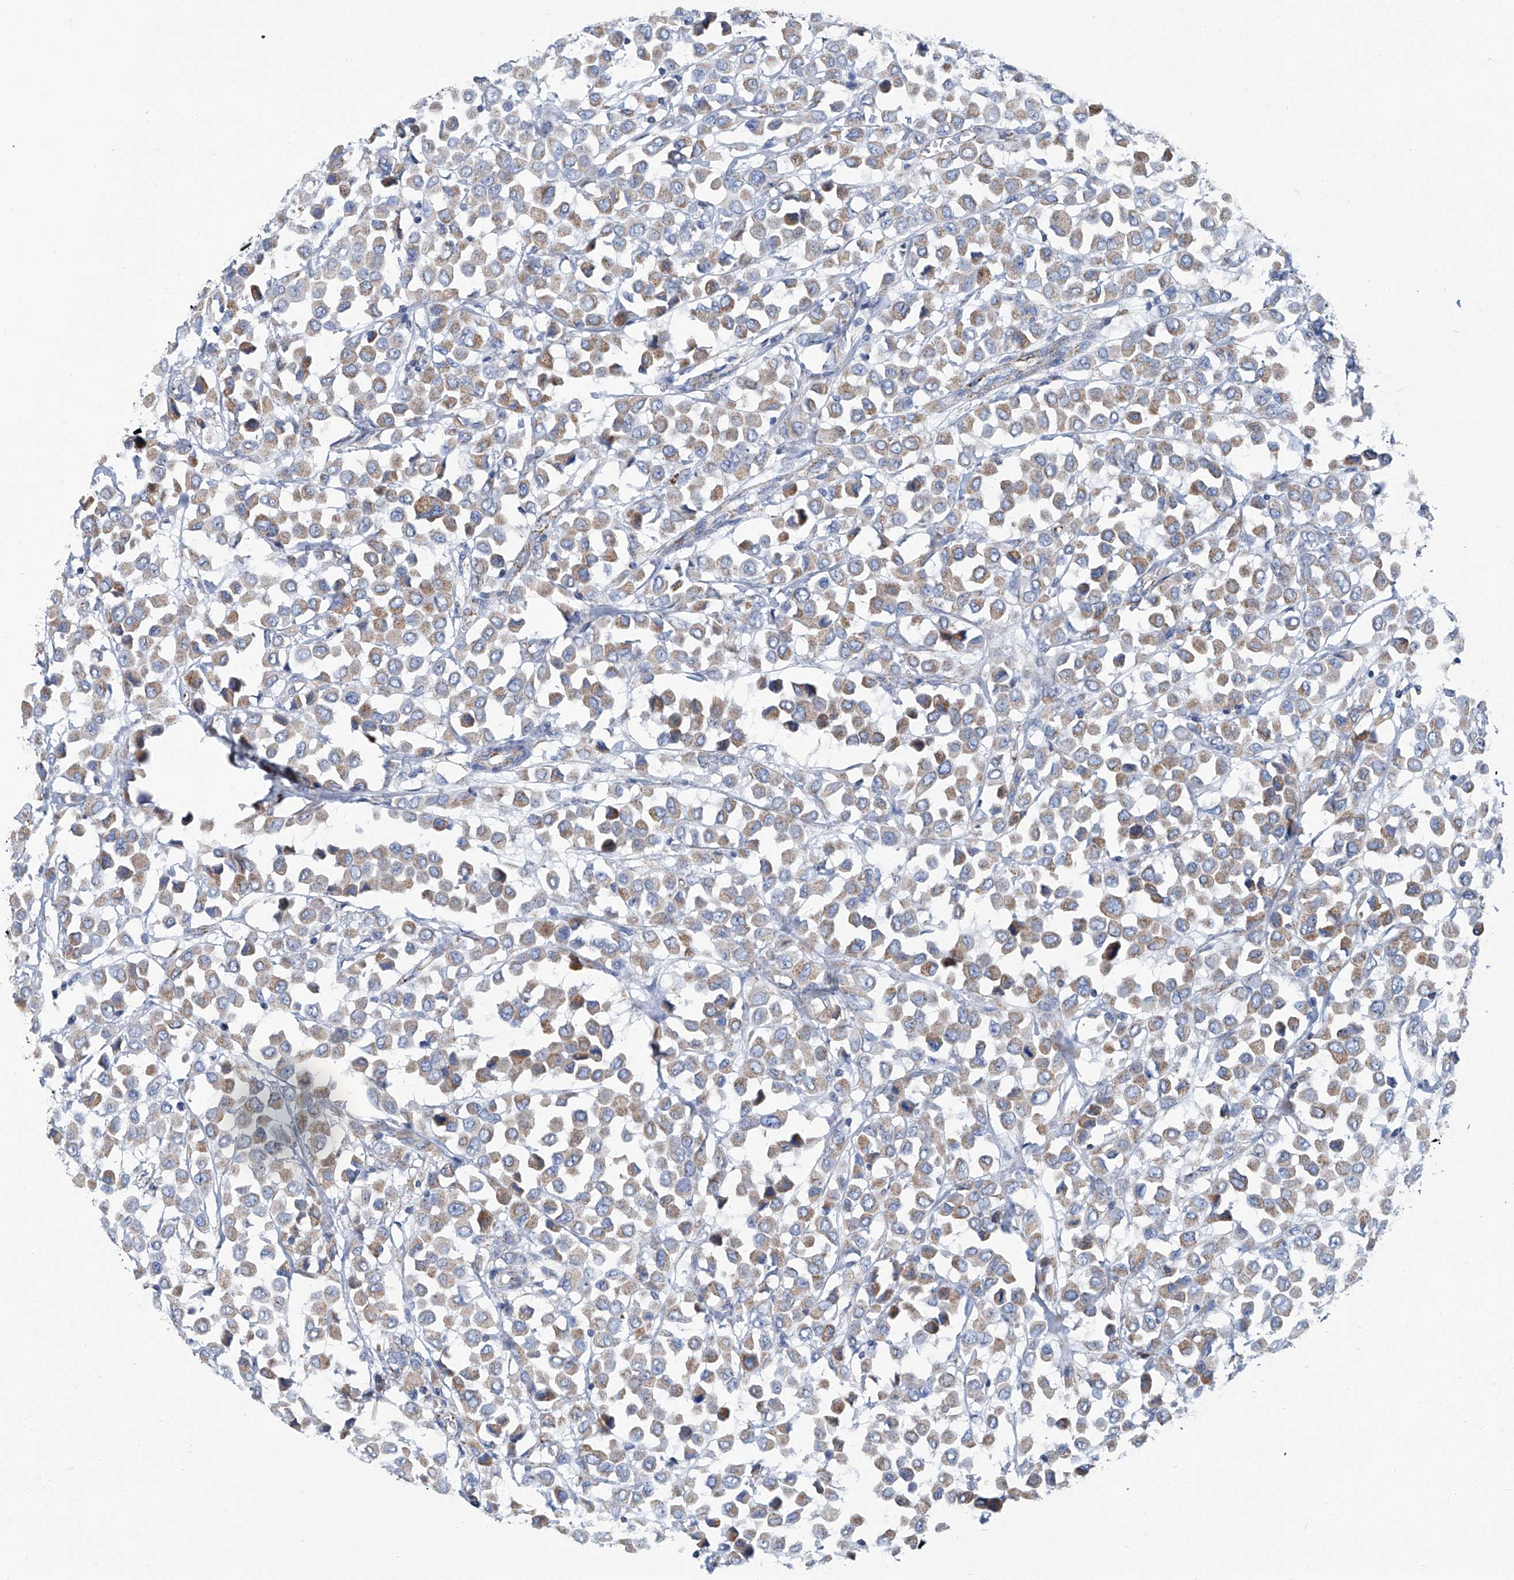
{"staining": {"intensity": "weak", "quantity": ">75%", "location": "cytoplasmic/membranous"}, "tissue": "breast cancer", "cell_type": "Tumor cells", "image_type": "cancer", "snomed": [{"axis": "morphology", "description": "Duct carcinoma"}, {"axis": "topography", "description": "Breast"}], "caption": "Breast cancer stained with a brown dye shows weak cytoplasmic/membranous positive staining in approximately >75% of tumor cells.", "gene": "MT-ND1", "patient": {"sex": "female", "age": 61}}